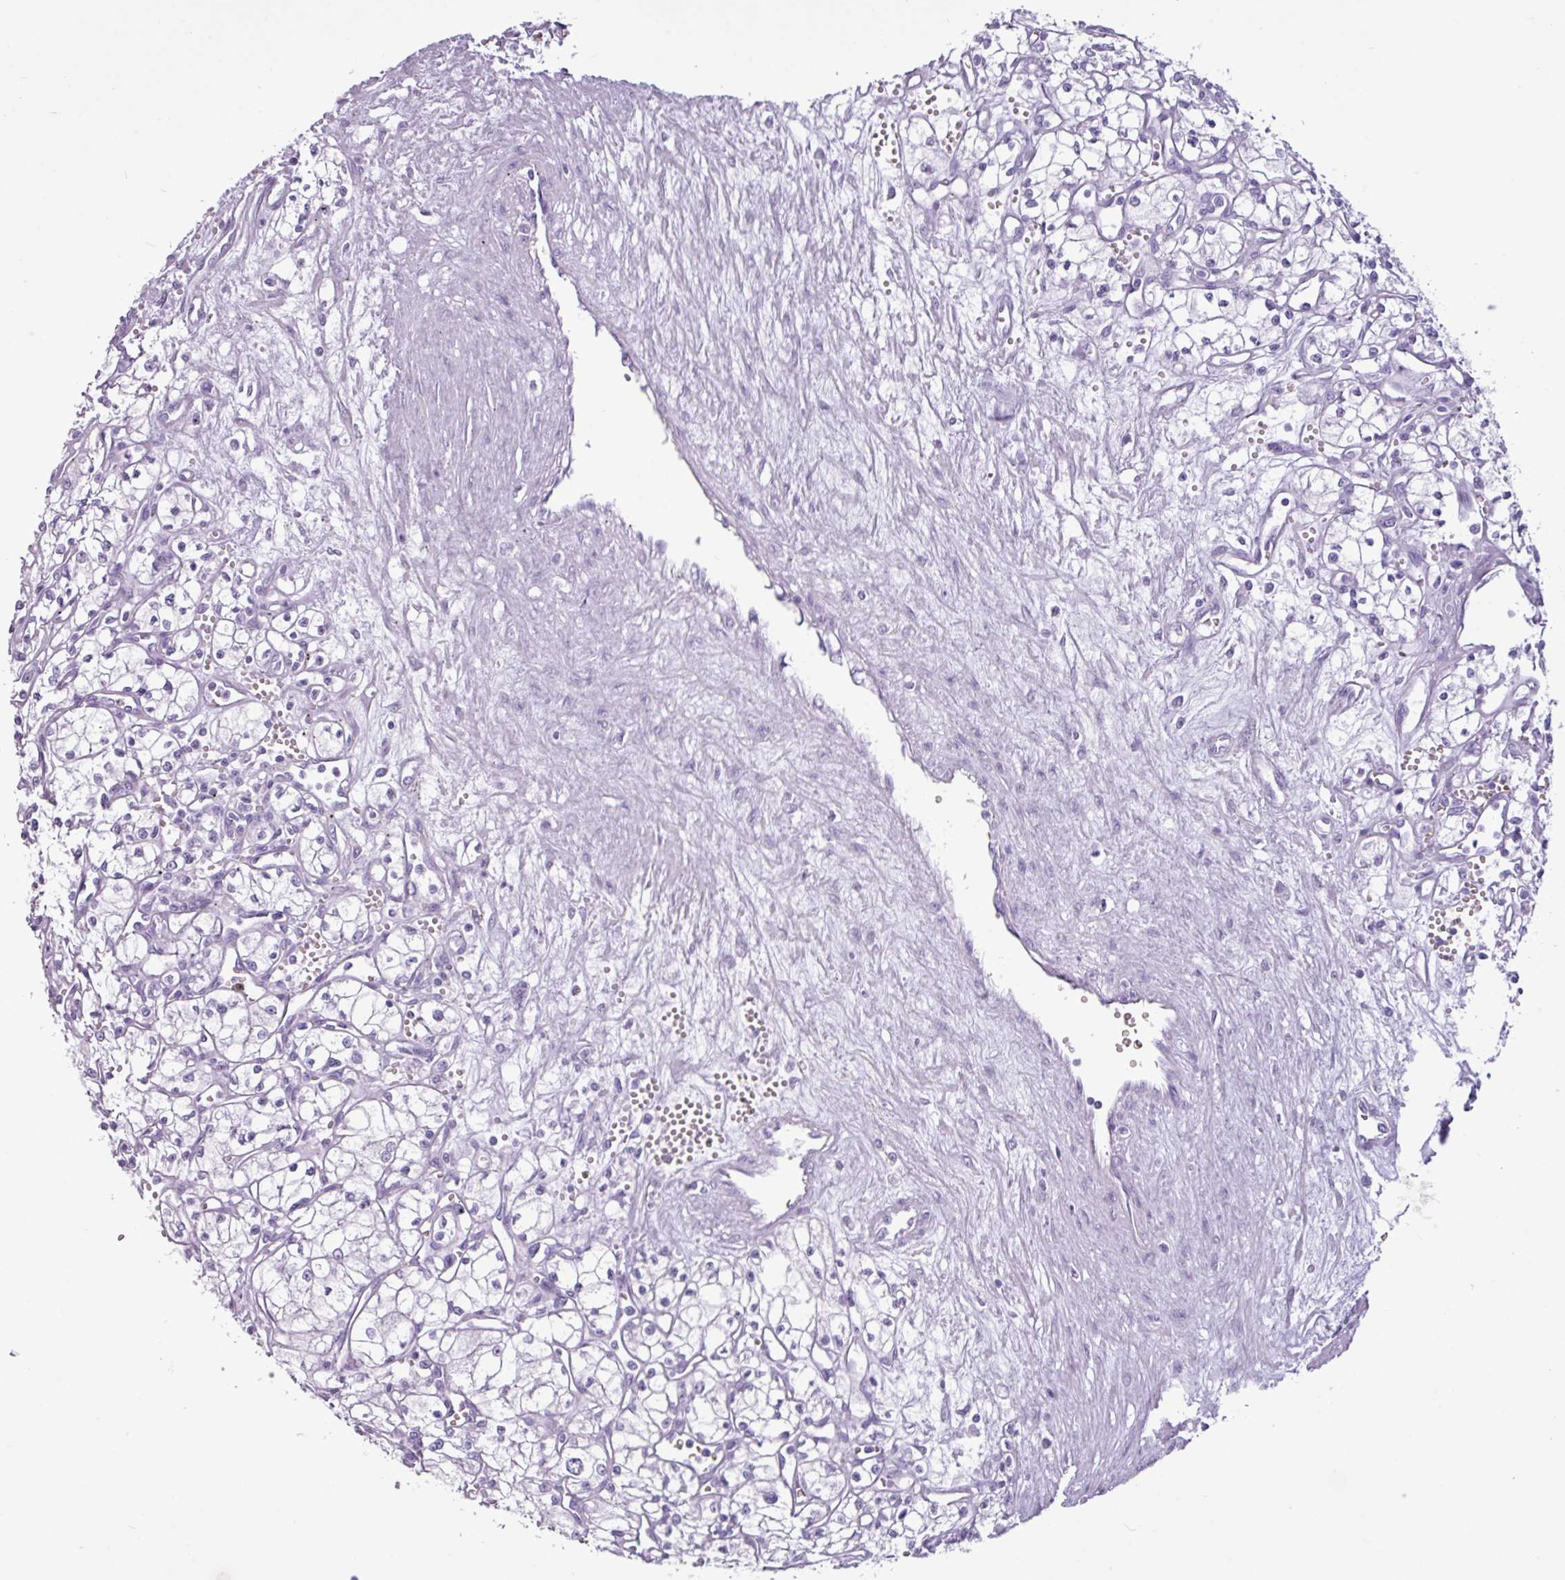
{"staining": {"intensity": "negative", "quantity": "none", "location": "none"}, "tissue": "renal cancer", "cell_type": "Tumor cells", "image_type": "cancer", "snomed": [{"axis": "morphology", "description": "Adenocarcinoma, NOS"}, {"axis": "topography", "description": "Kidney"}], "caption": "Tumor cells show no significant protein expression in renal adenocarcinoma.", "gene": "AMY1B", "patient": {"sex": "male", "age": 59}}